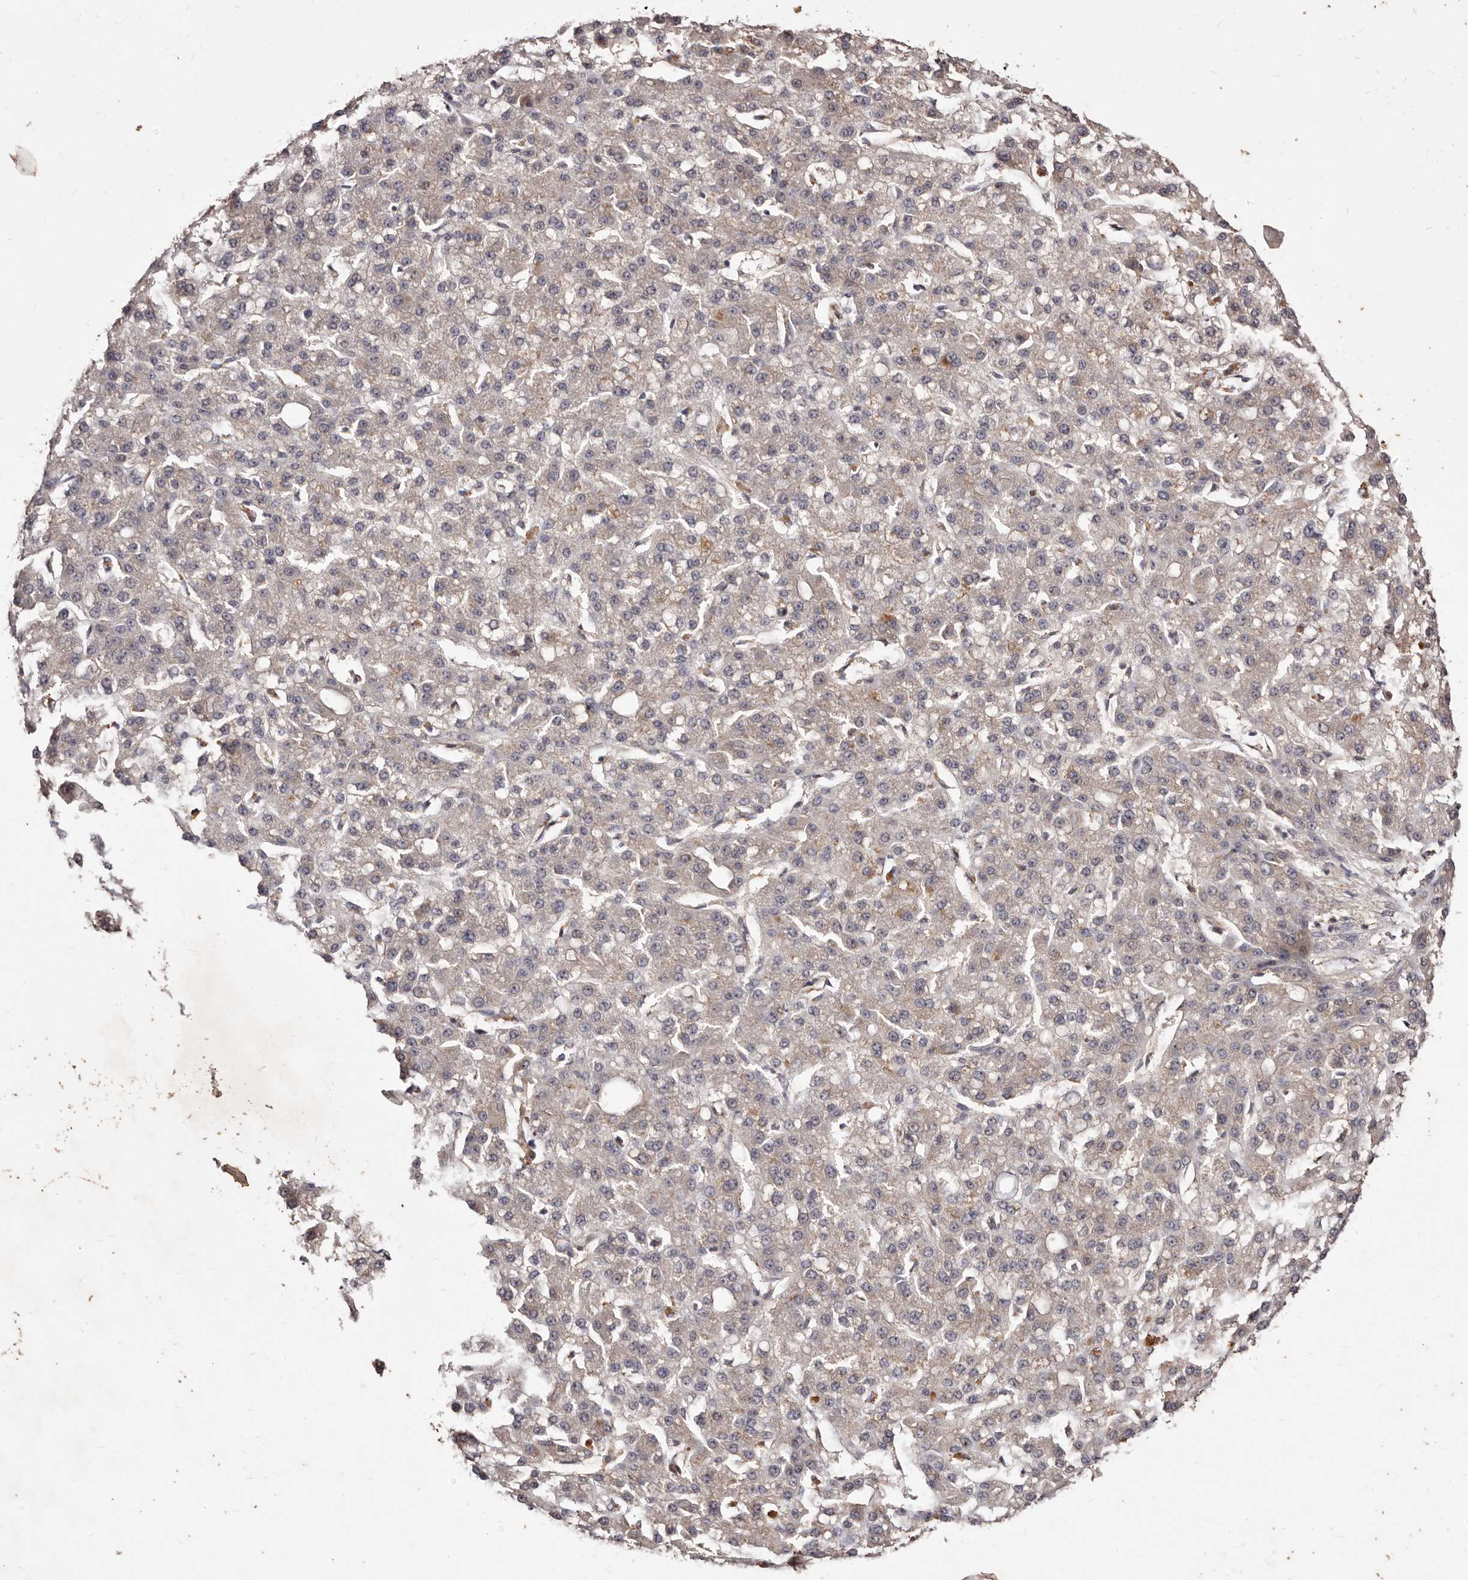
{"staining": {"intensity": "weak", "quantity": "<25%", "location": "cytoplasmic/membranous"}, "tissue": "liver cancer", "cell_type": "Tumor cells", "image_type": "cancer", "snomed": [{"axis": "morphology", "description": "Carcinoma, Hepatocellular, NOS"}, {"axis": "topography", "description": "Liver"}], "caption": "This is an immunohistochemistry (IHC) image of human liver cancer (hepatocellular carcinoma). There is no expression in tumor cells.", "gene": "CCL14", "patient": {"sex": "male", "age": 67}}